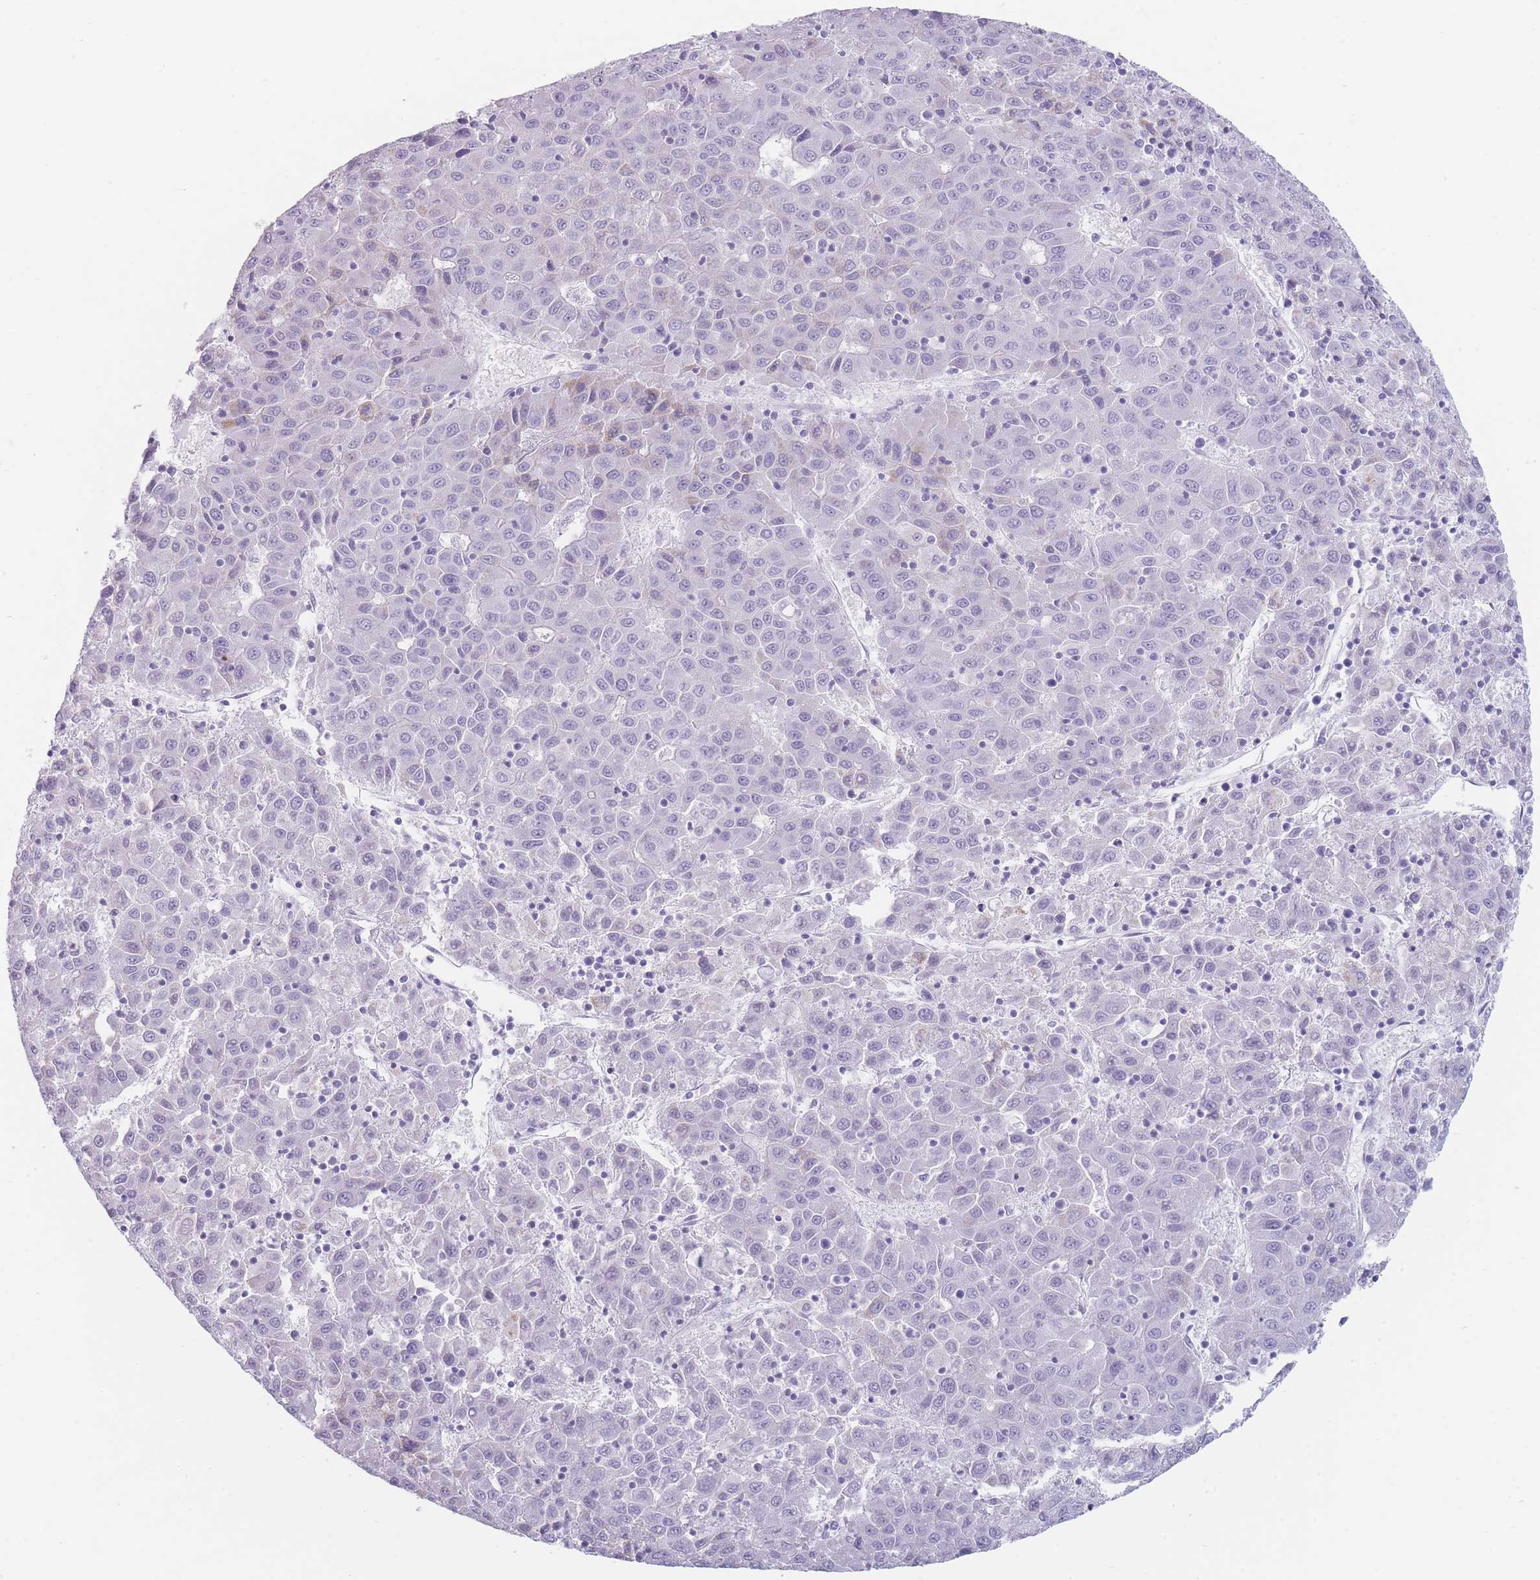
{"staining": {"intensity": "negative", "quantity": "none", "location": "none"}, "tissue": "liver cancer", "cell_type": "Tumor cells", "image_type": "cancer", "snomed": [{"axis": "morphology", "description": "Carcinoma, Hepatocellular, NOS"}, {"axis": "topography", "description": "Liver"}], "caption": "Immunohistochemical staining of hepatocellular carcinoma (liver) exhibits no significant staining in tumor cells.", "gene": "GPR12", "patient": {"sex": "female", "age": 53}}